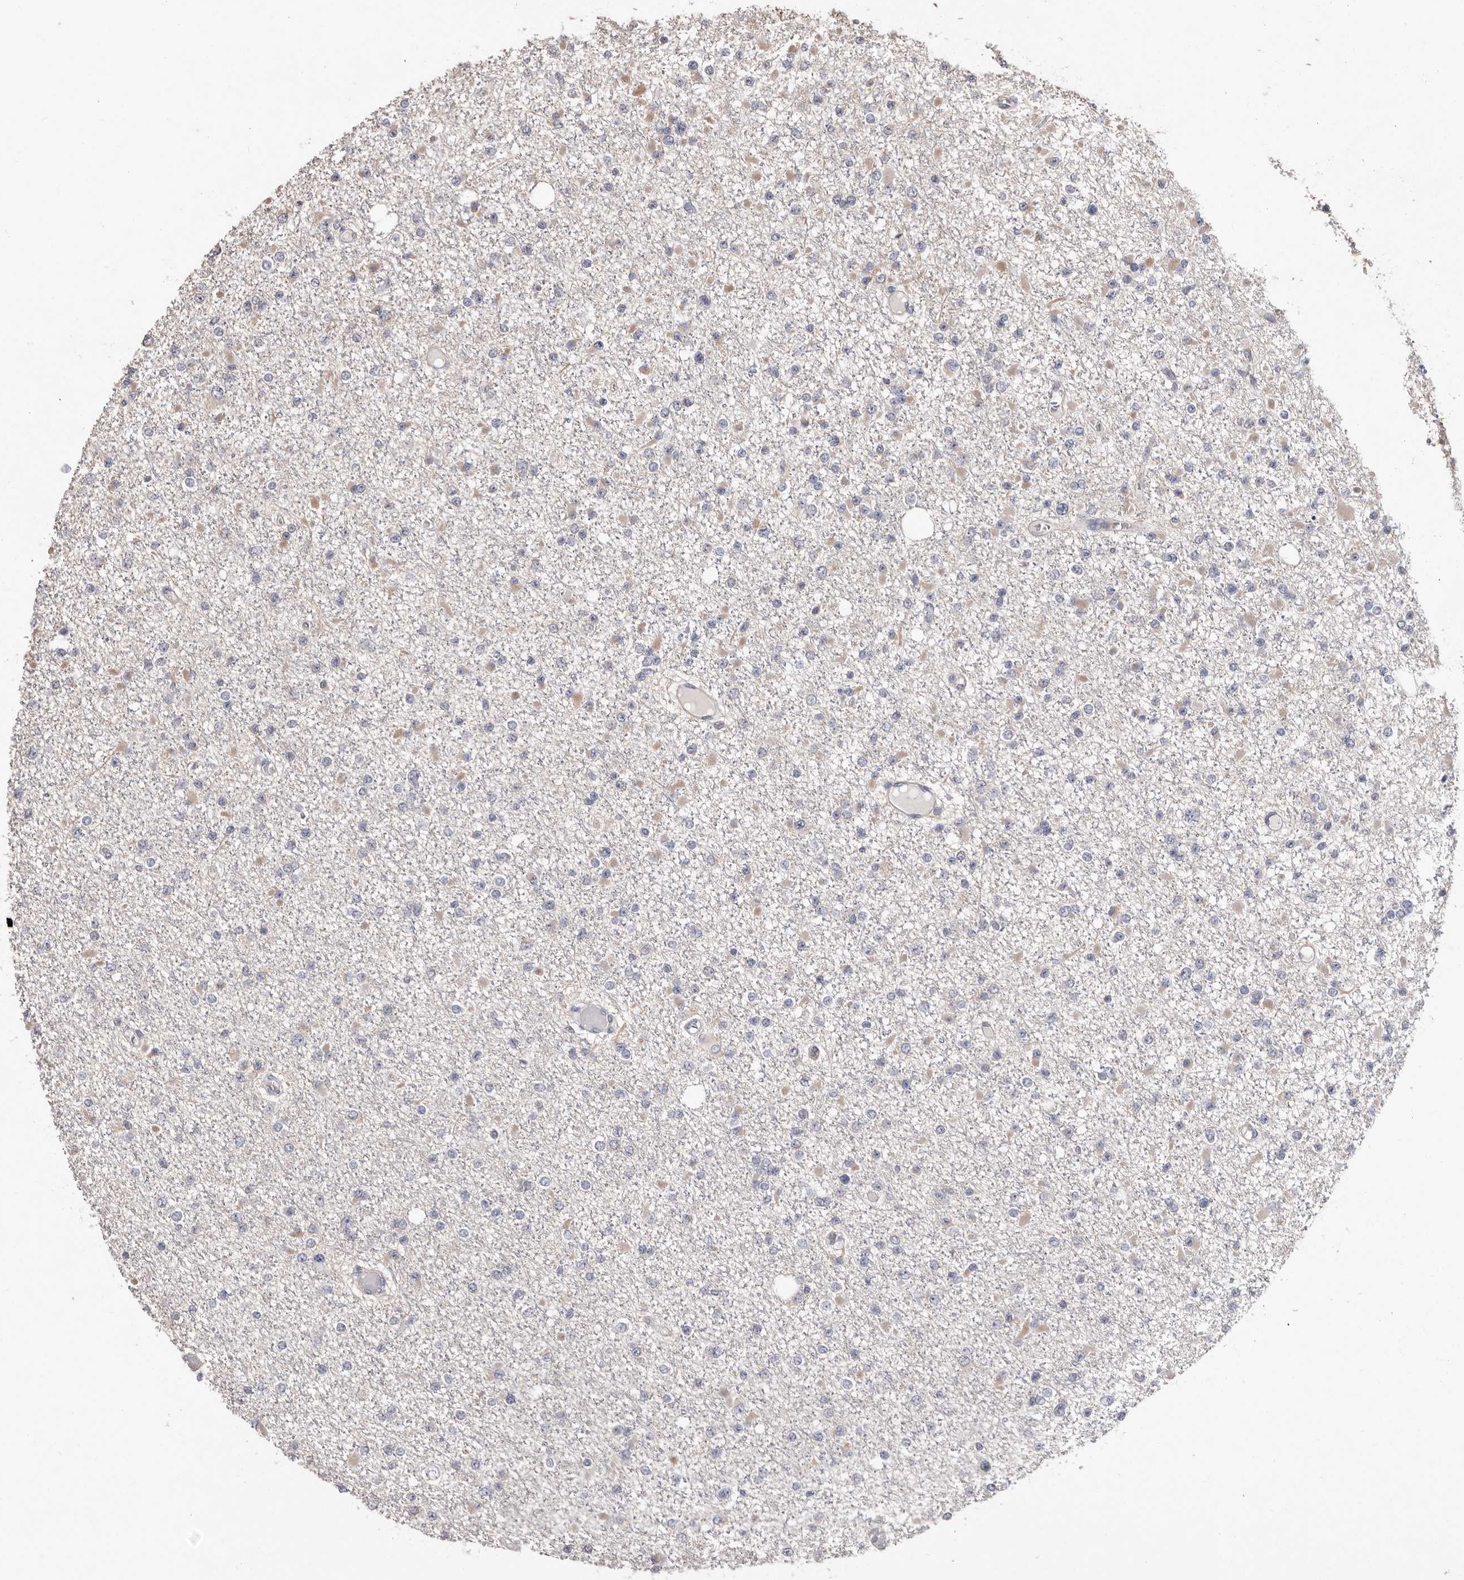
{"staining": {"intensity": "negative", "quantity": "none", "location": "none"}, "tissue": "glioma", "cell_type": "Tumor cells", "image_type": "cancer", "snomed": [{"axis": "morphology", "description": "Glioma, malignant, Low grade"}, {"axis": "topography", "description": "Brain"}], "caption": "A micrograph of human glioma is negative for staining in tumor cells.", "gene": "MRPL18", "patient": {"sex": "female", "age": 22}}